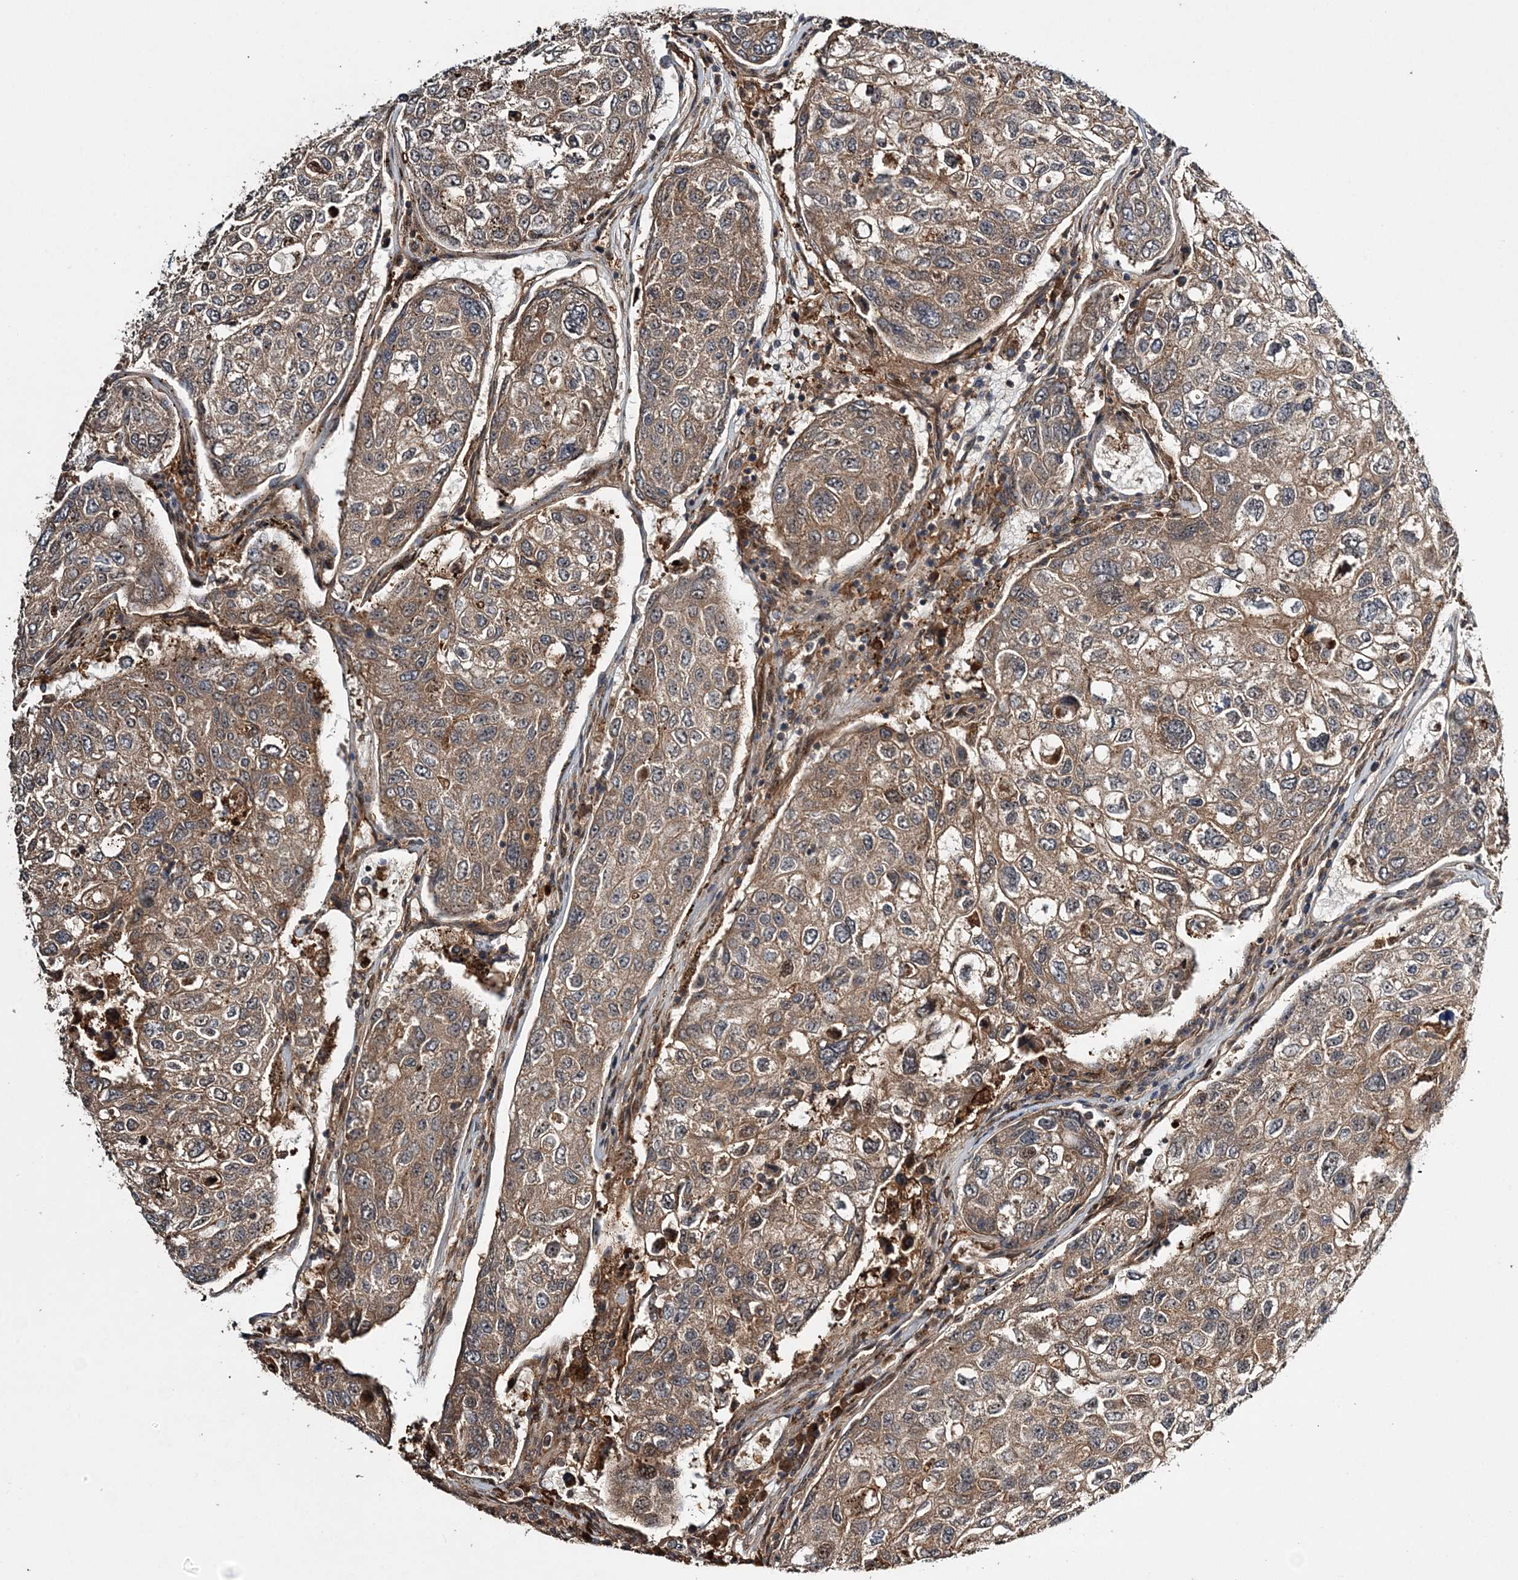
{"staining": {"intensity": "moderate", "quantity": ">75%", "location": "cytoplasmic/membranous"}, "tissue": "urothelial cancer", "cell_type": "Tumor cells", "image_type": "cancer", "snomed": [{"axis": "morphology", "description": "Urothelial carcinoma, High grade"}, {"axis": "topography", "description": "Lymph node"}, {"axis": "topography", "description": "Urinary bladder"}], "caption": "IHC histopathology image of neoplastic tissue: high-grade urothelial carcinoma stained using immunohistochemistry reveals medium levels of moderate protein expression localized specifically in the cytoplasmic/membranous of tumor cells, appearing as a cytoplasmic/membranous brown color.", "gene": "UBTD2", "patient": {"sex": "male", "age": 51}}